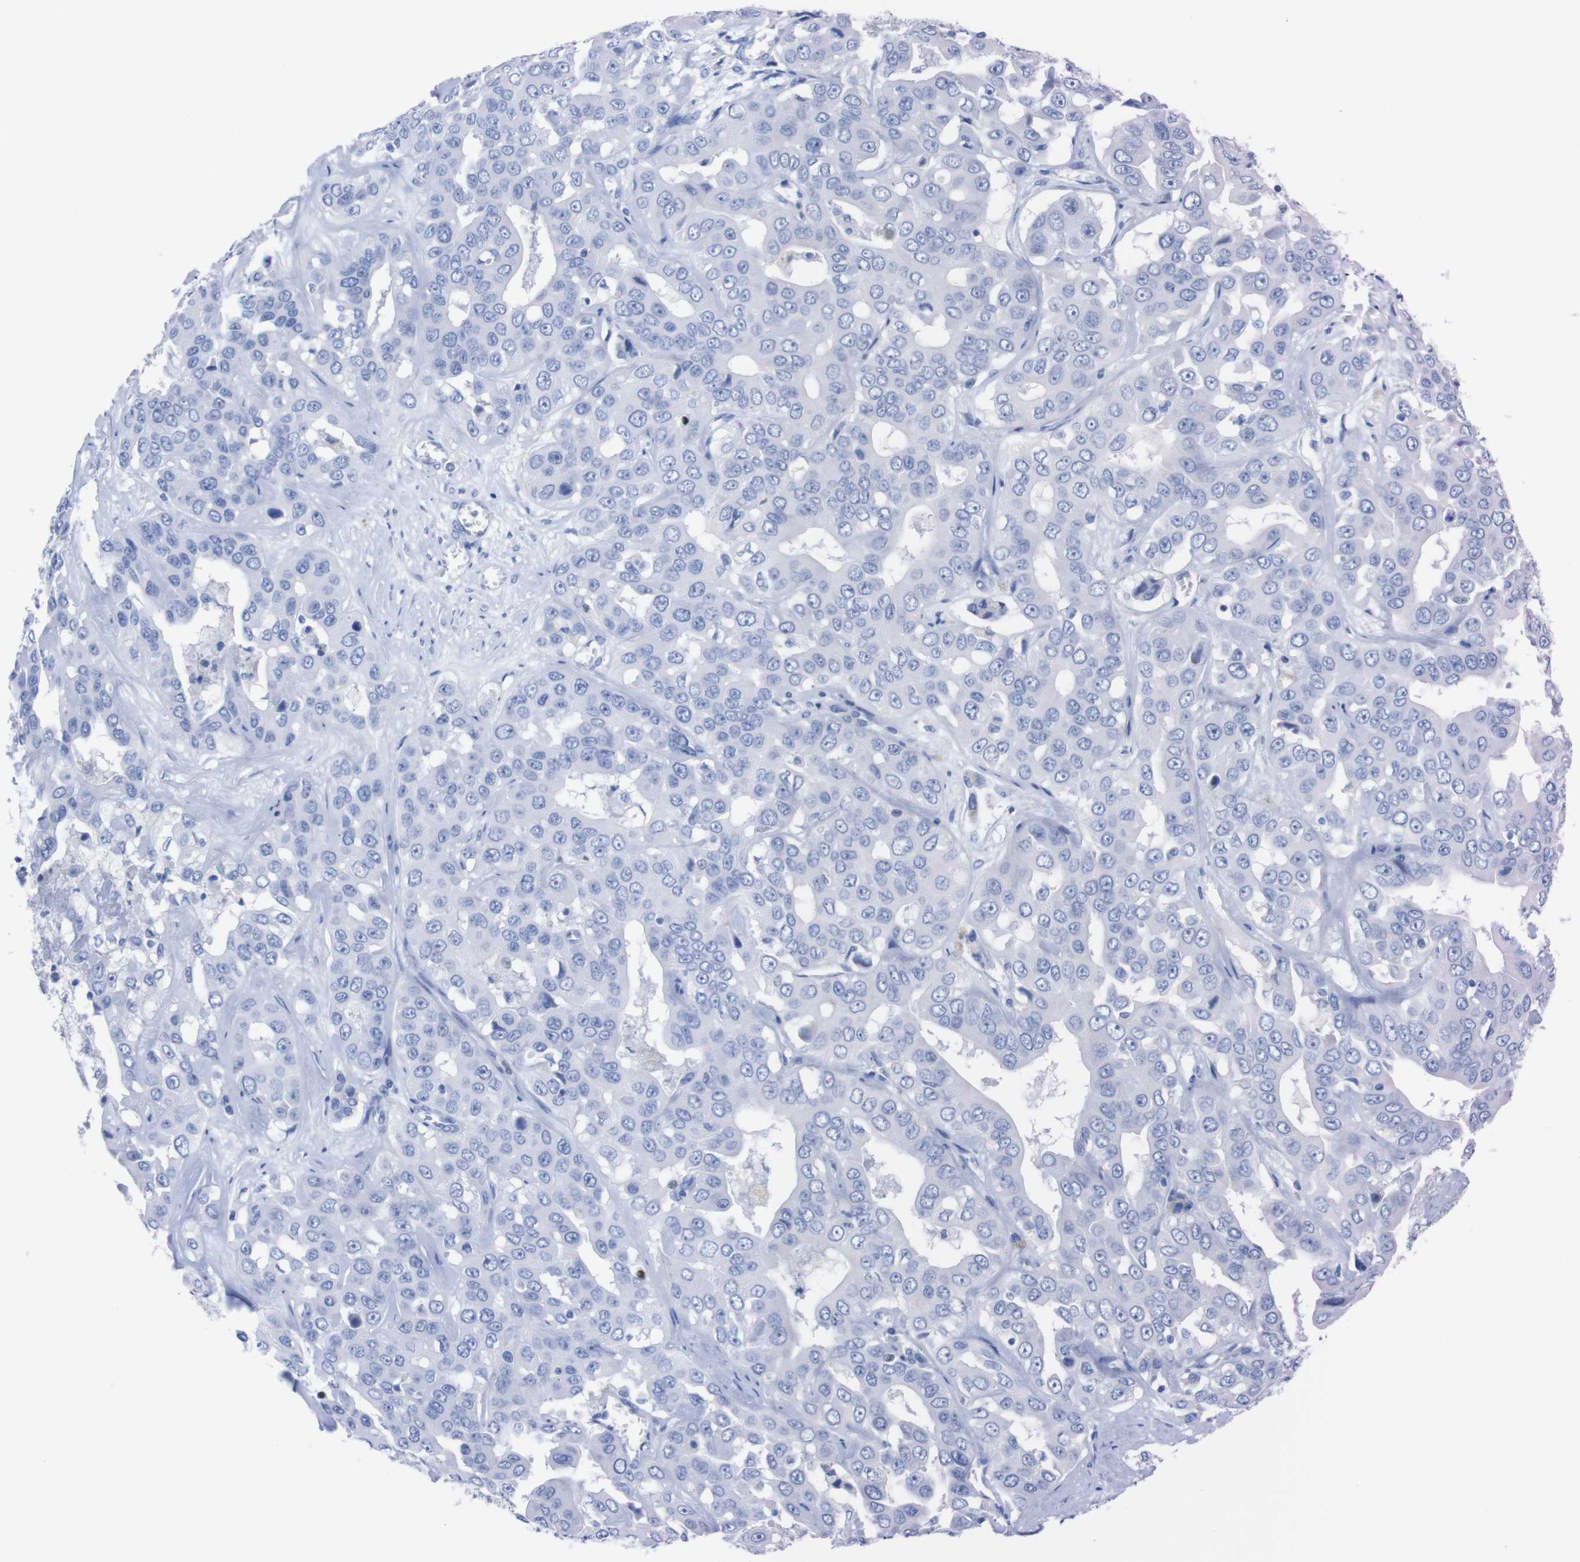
{"staining": {"intensity": "negative", "quantity": "none", "location": "none"}, "tissue": "liver cancer", "cell_type": "Tumor cells", "image_type": "cancer", "snomed": [{"axis": "morphology", "description": "Cholangiocarcinoma"}, {"axis": "topography", "description": "Liver"}], "caption": "DAB (3,3'-diaminobenzidine) immunohistochemical staining of liver cholangiocarcinoma exhibits no significant staining in tumor cells.", "gene": "P2RY12", "patient": {"sex": "female", "age": 52}}